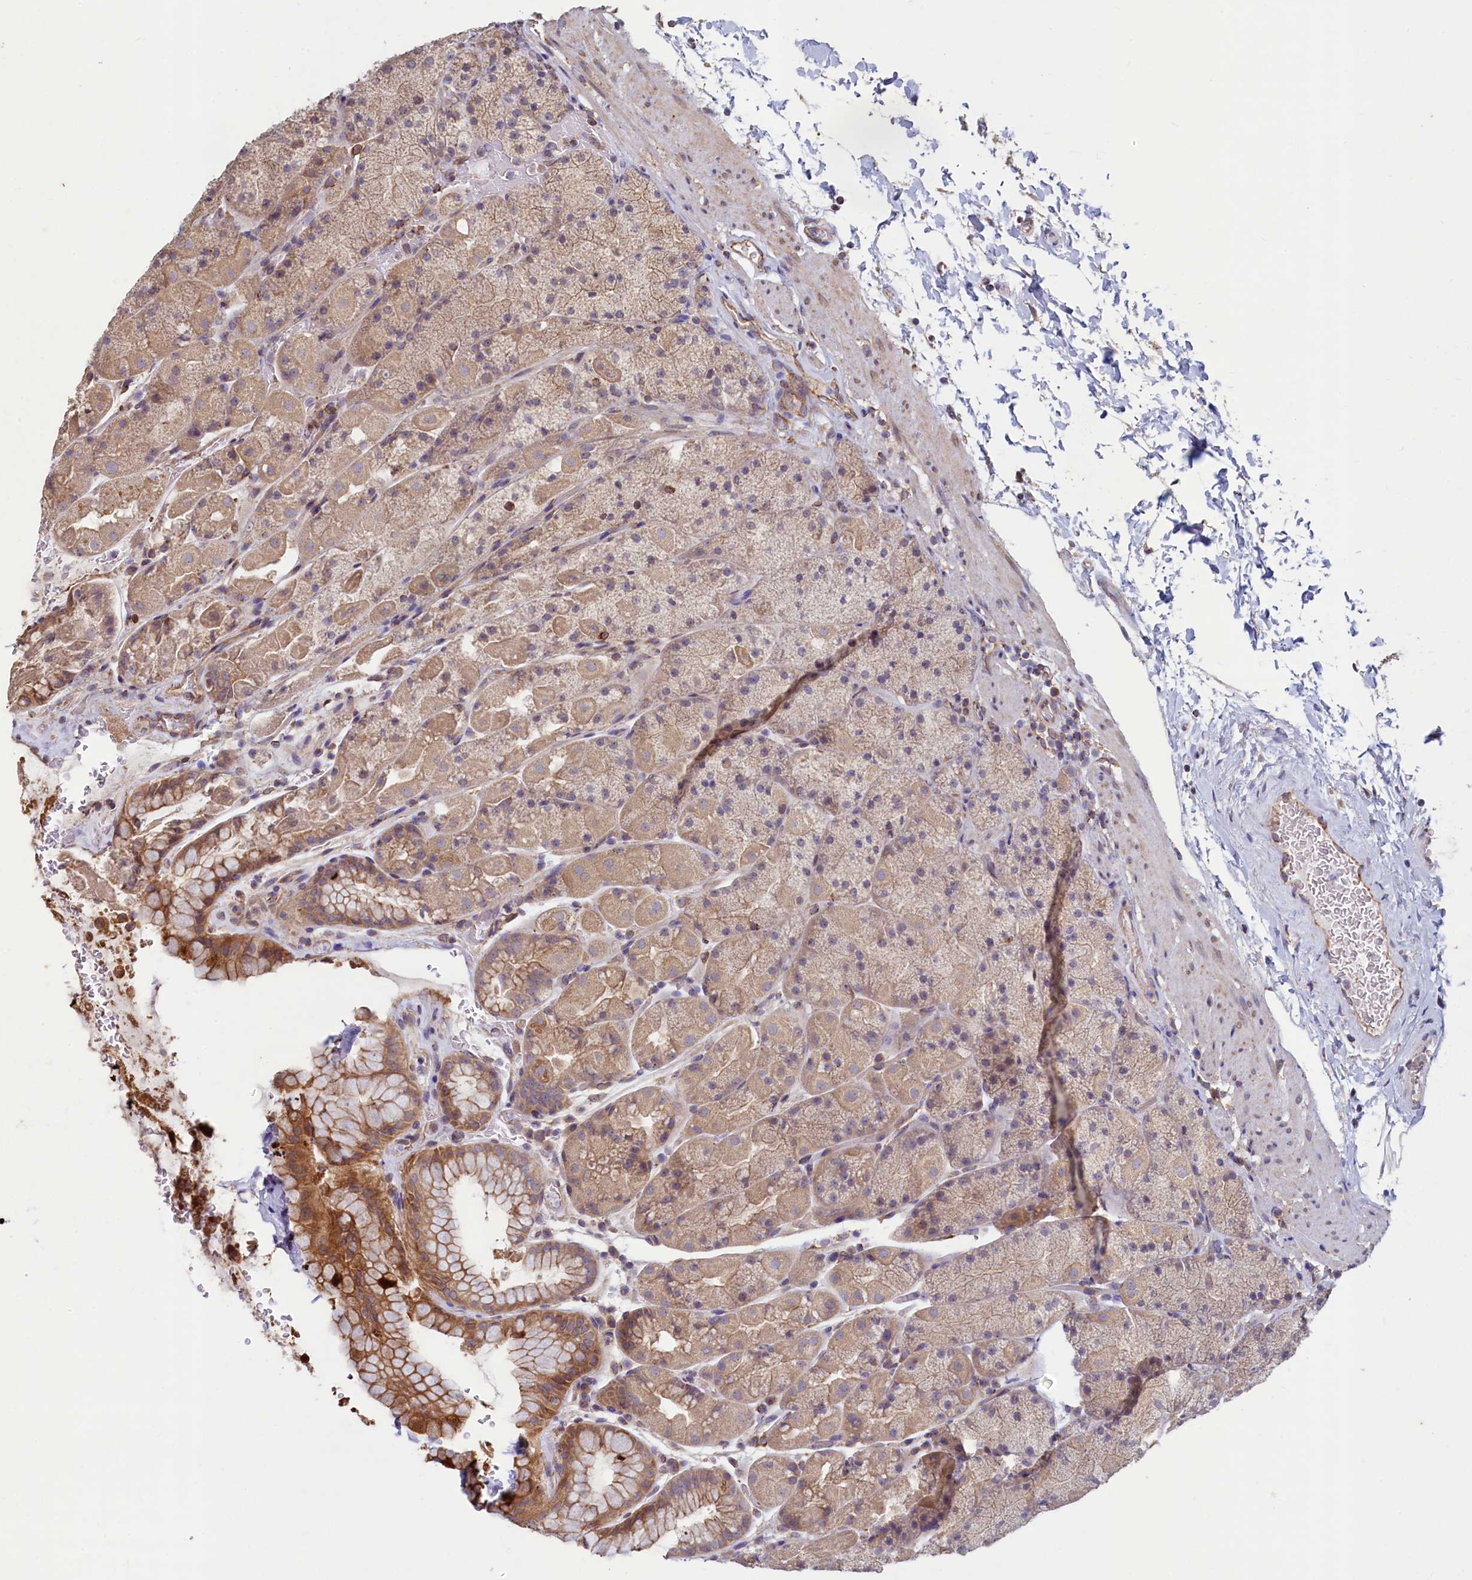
{"staining": {"intensity": "moderate", "quantity": "25%-75%", "location": "cytoplasmic/membranous"}, "tissue": "stomach", "cell_type": "Glandular cells", "image_type": "normal", "snomed": [{"axis": "morphology", "description": "Normal tissue, NOS"}, {"axis": "topography", "description": "Stomach, upper"}, {"axis": "topography", "description": "Stomach, lower"}], "caption": "An IHC image of unremarkable tissue is shown. Protein staining in brown highlights moderate cytoplasmic/membranous positivity in stomach within glandular cells.", "gene": "SPATA2L", "patient": {"sex": "male", "age": 67}}